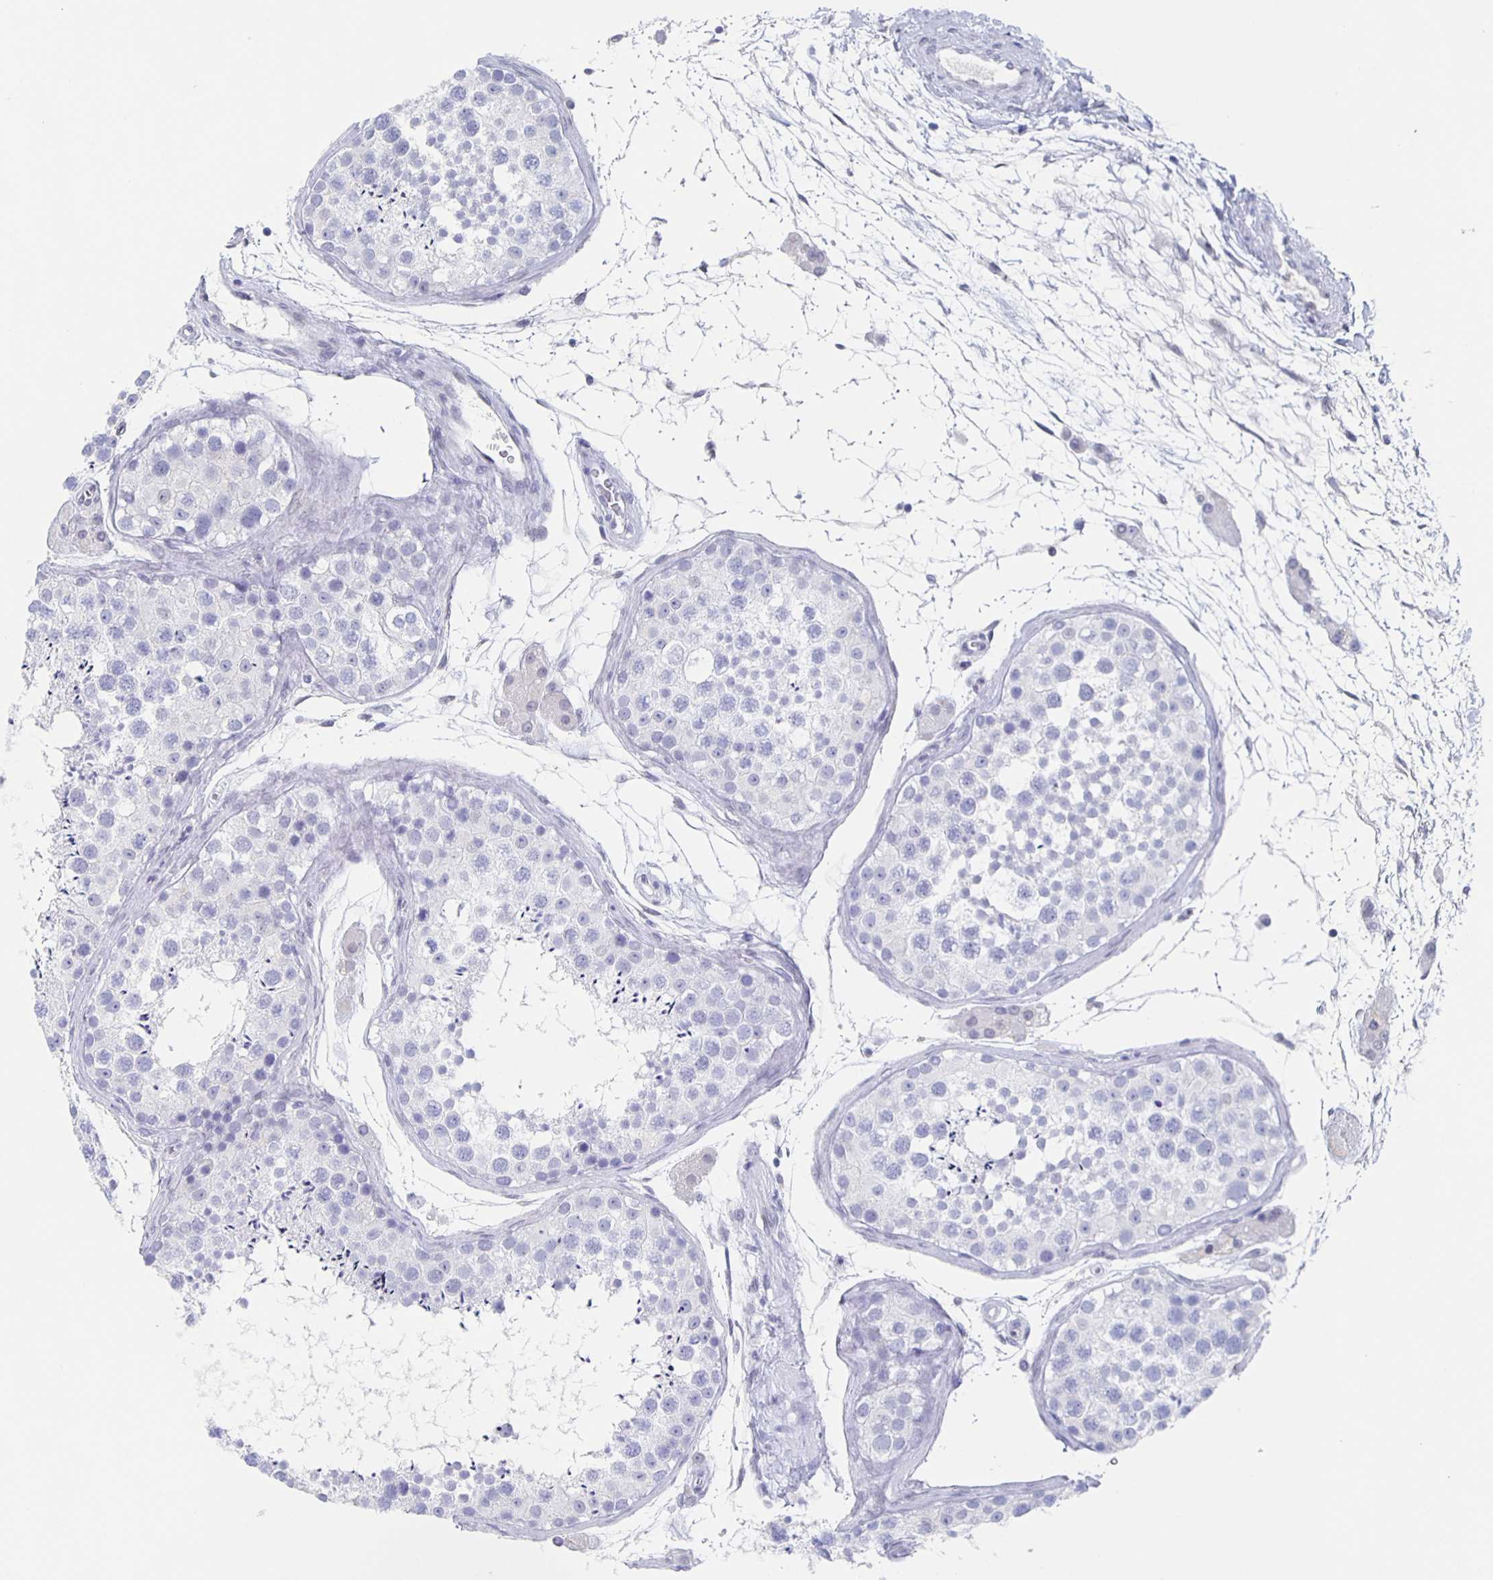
{"staining": {"intensity": "negative", "quantity": "none", "location": "none"}, "tissue": "testis", "cell_type": "Cells in seminiferous ducts", "image_type": "normal", "snomed": [{"axis": "morphology", "description": "Normal tissue, NOS"}, {"axis": "topography", "description": "Testis"}], "caption": "IHC of normal testis shows no positivity in cells in seminiferous ducts.", "gene": "CCDC17", "patient": {"sex": "male", "age": 41}}